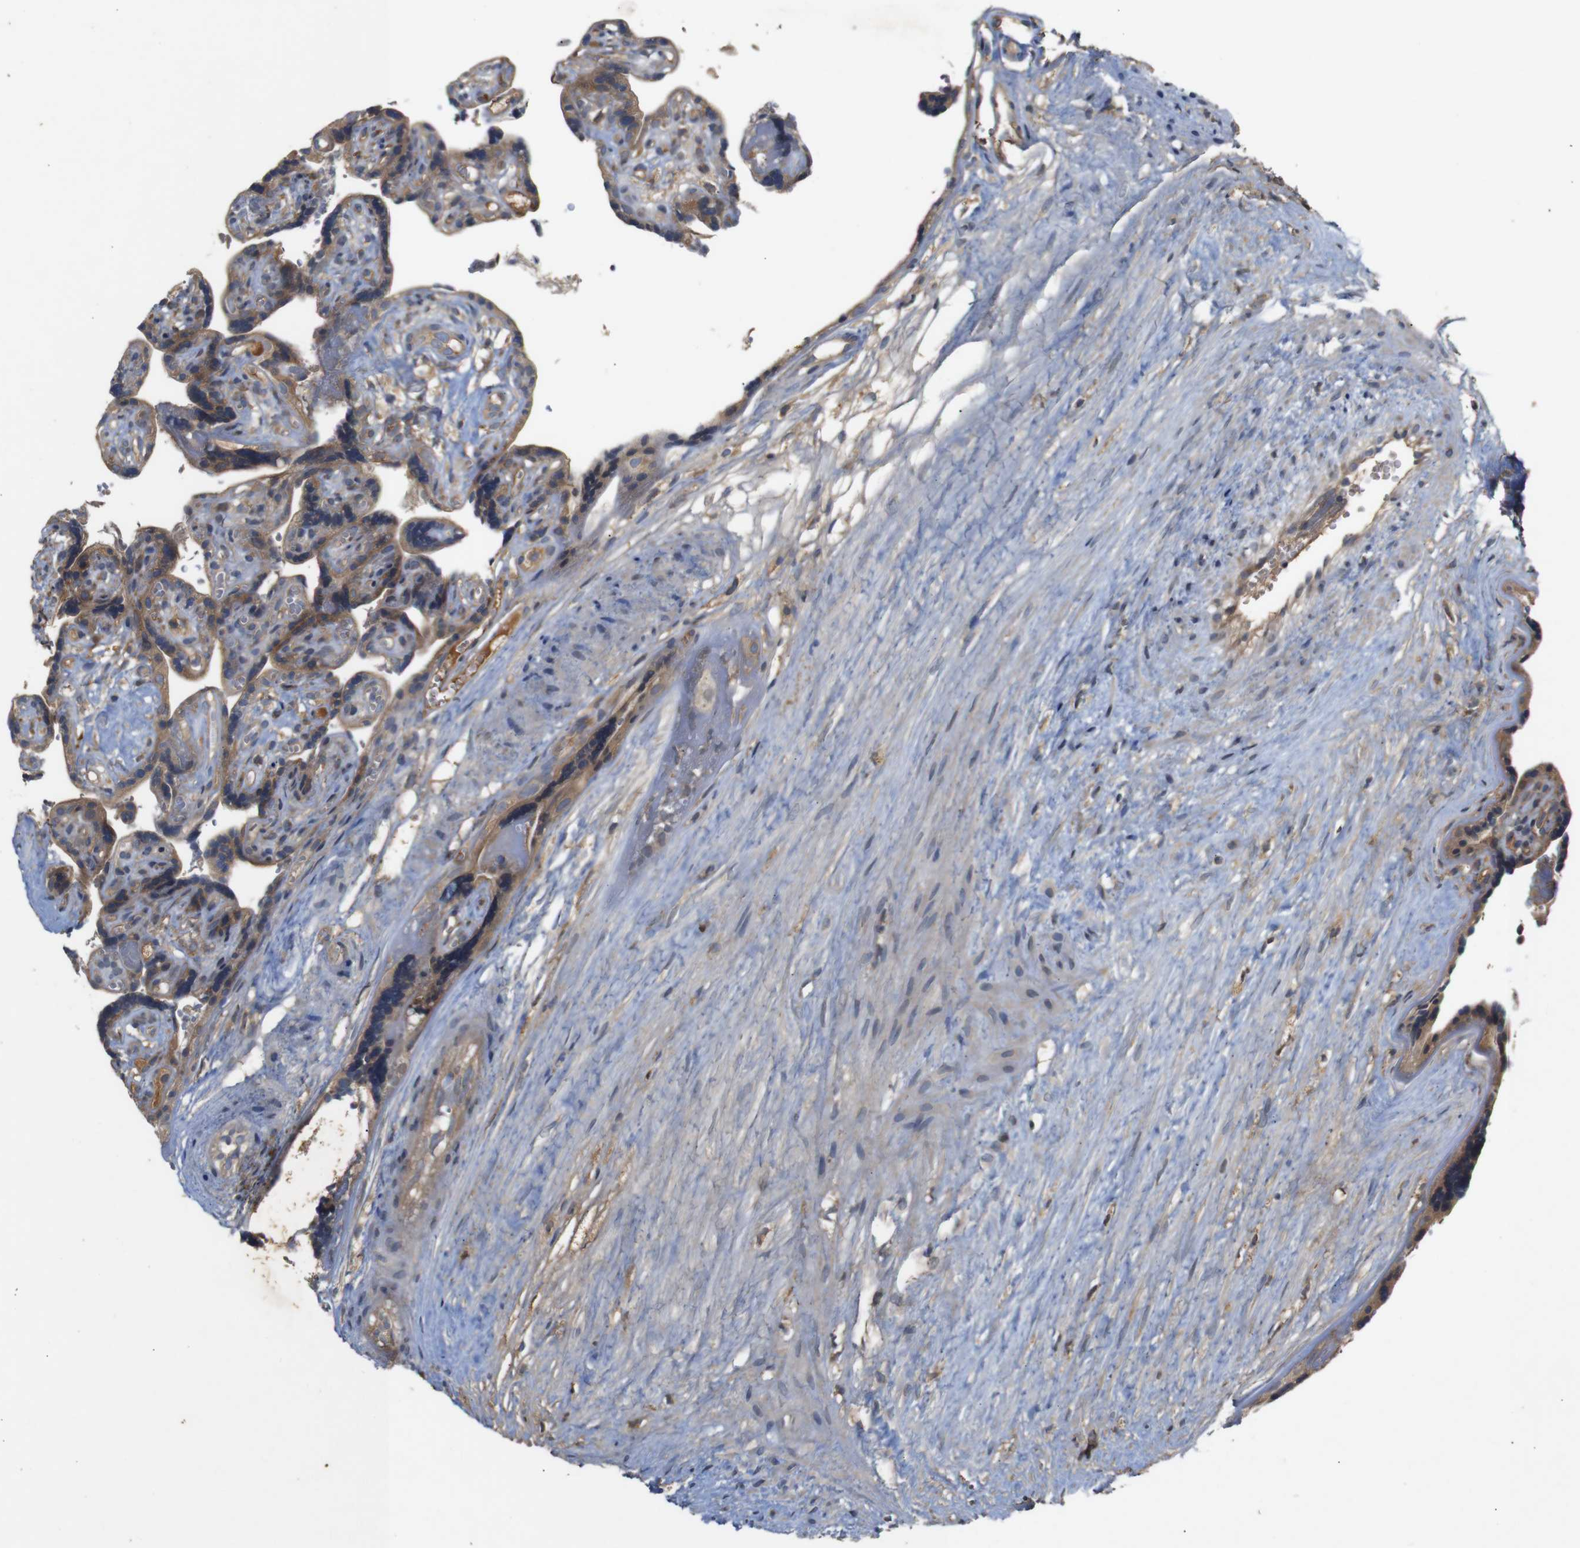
{"staining": {"intensity": "strong", "quantity": ">75%", "location": "cytoplasmic/membranous"}, "tissue": "placenta", "cell_type": "Trophoblastic cells", "image_type": "normal", "snomed": [{"axis": "morphology", "description": "Normal tissue, NOS"}, {"axis": "topography", "description": "Placenta"}], "caption": "Unremarkable placenta demonstrates strong cytoplasmic/membranous expression in about >75% of trophoblastic cells.", "gene": "PTPN1", "patient": {"sex": "female", "age": 30}}